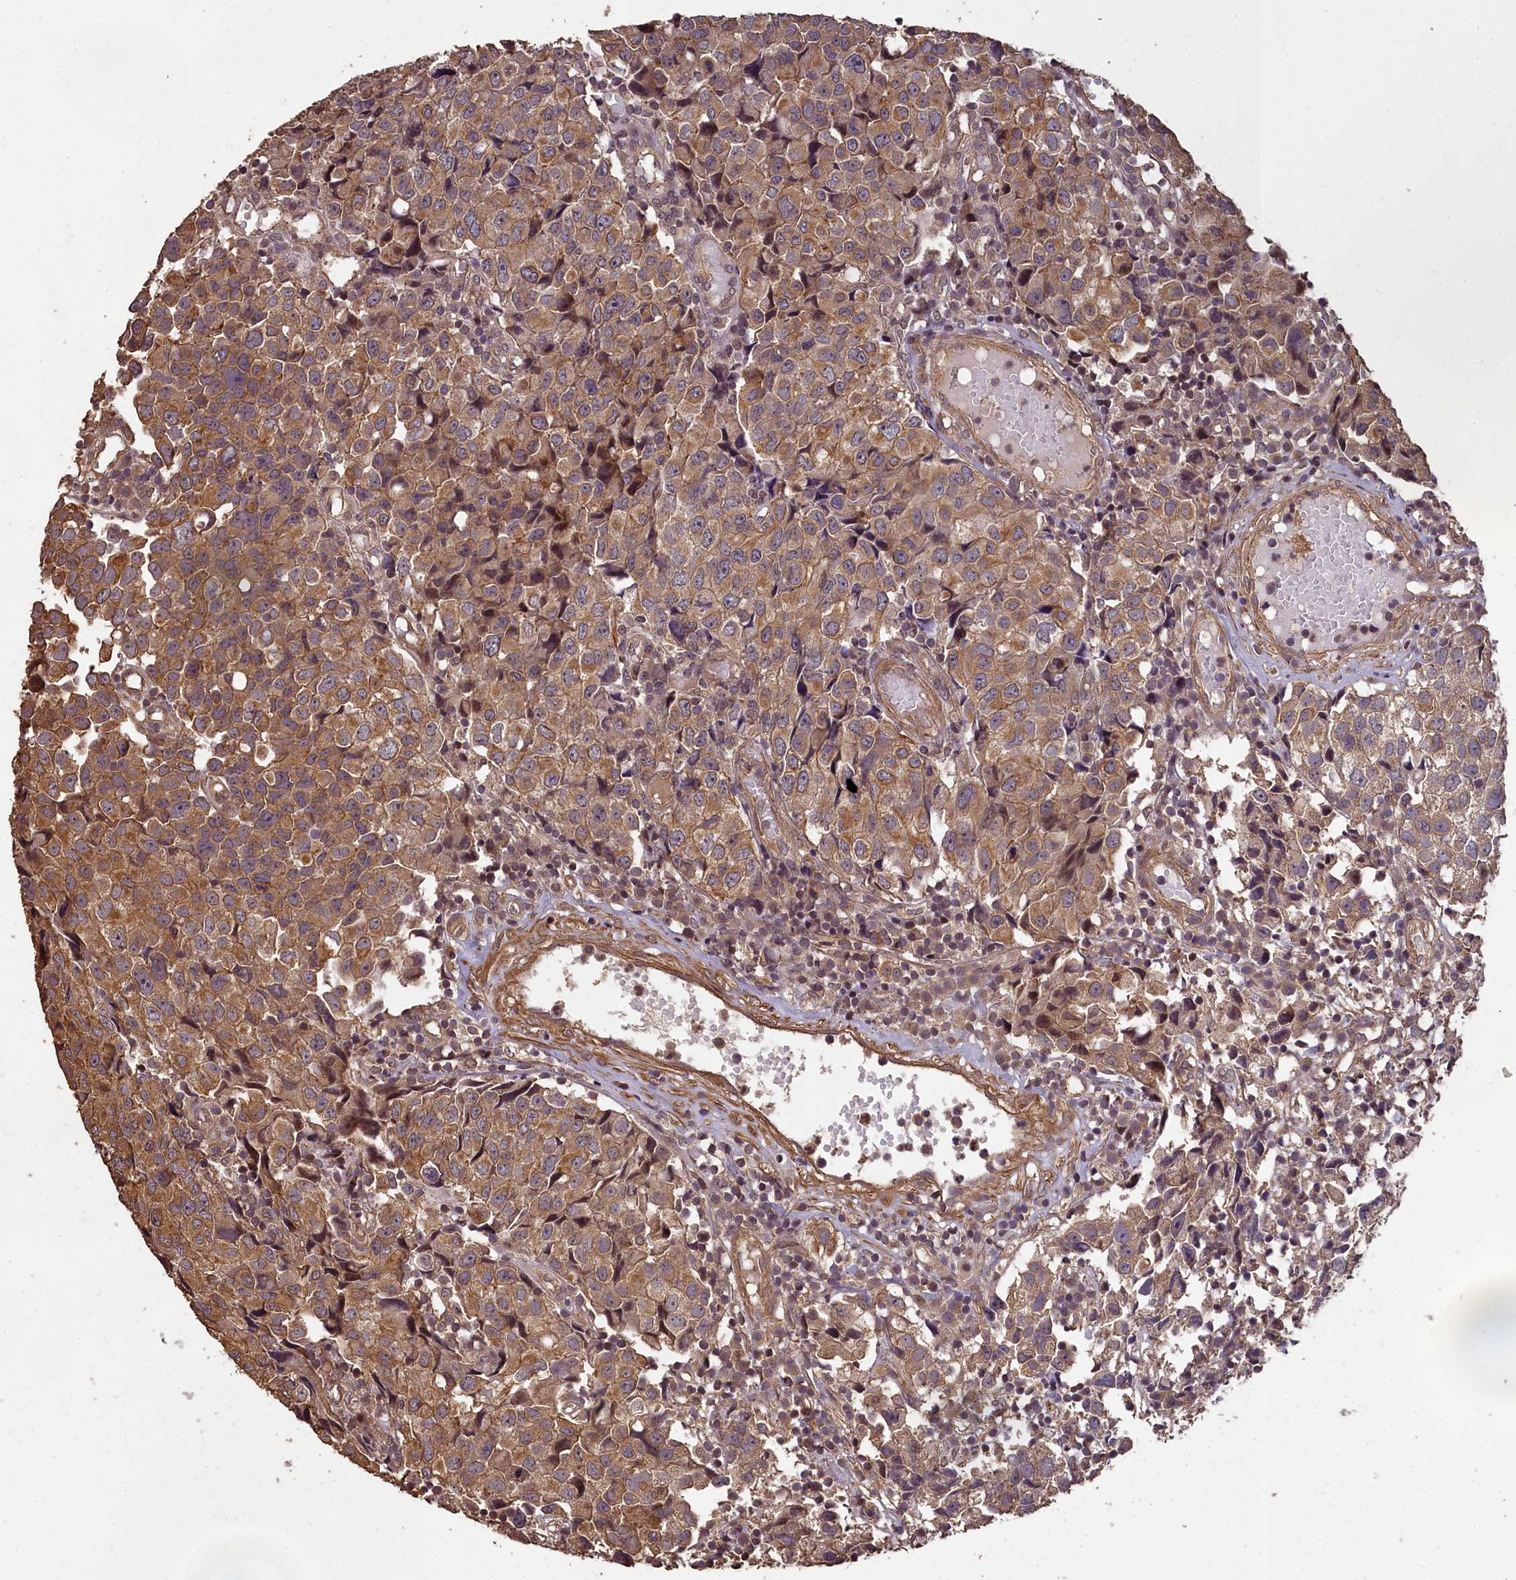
{"staining": {"intensity": "moderate", "quantity": ">75%", "location": "cytoplasmic/membranous"}, "tissue": "urothelial cancer", "cell_type": "Tumor cells", "image_type": "cancer", "snomed": [{"axis": "morphology", "description": "Urothelial carcinoma, High grade"}, {"axis": "topography", "description": "Urinary bladder"}], "caption": "An immunohistochemistry (IHC) image of neoplastic tissue is shown. Protein staining in brown shows moderate cytoplasmic/membranous positivity in urothelial cancer within tumor cells.", "gene": "CHD9", "patient": {"sex": "female", "age": 75}}